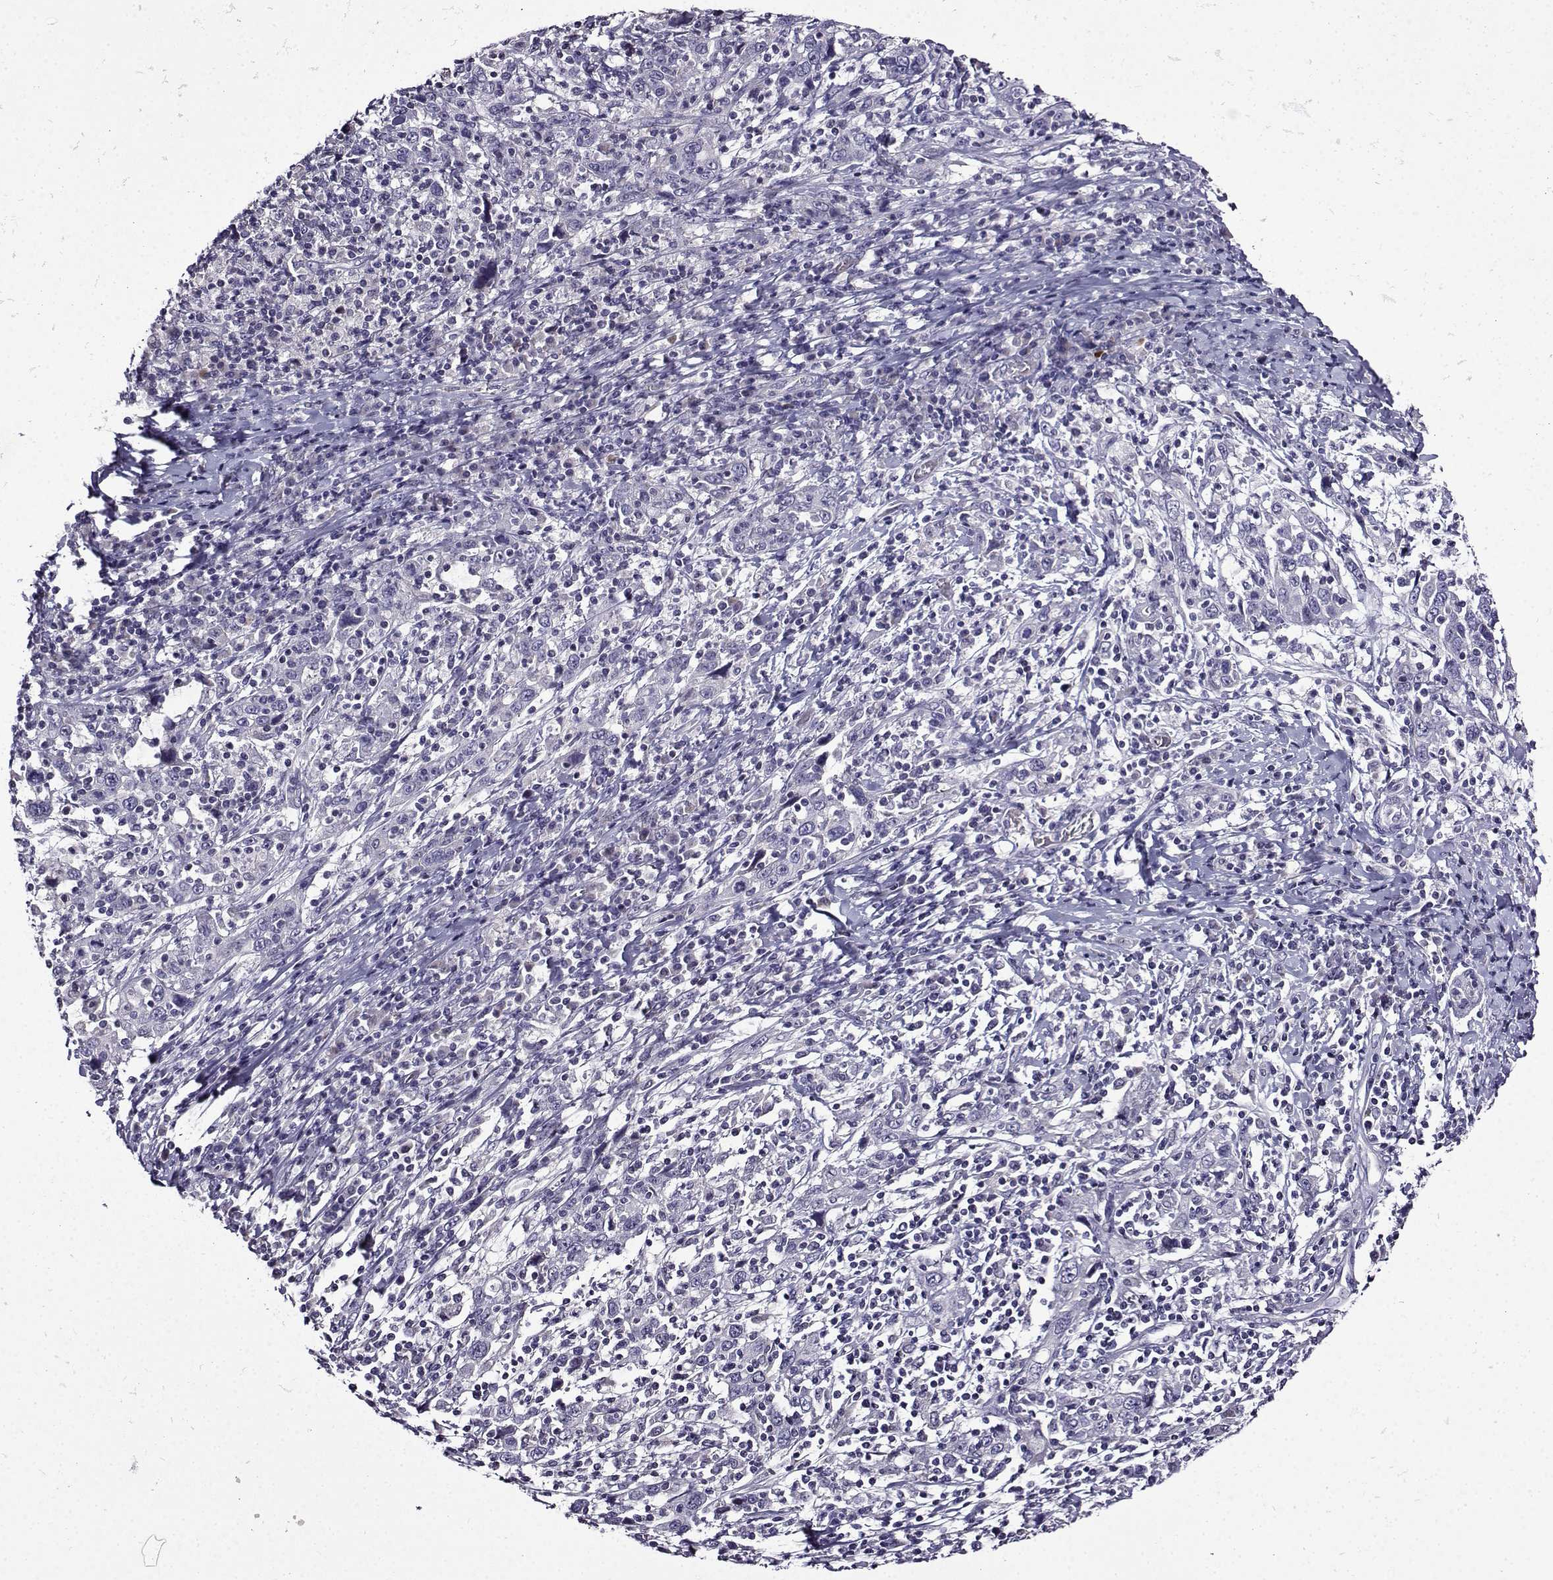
{"staining": {"intensity": "negative", "quantity": "none", "location": "none"}, "tissue": "cervical cancer", "cell_type": "Tumor cells", "image_type": "cancer", "snomed": [{"axis": "morphology", "description": "Squamous cell carcinoma, NOS"}, {"axis": "topography", "description": "Cervix"}], "caption": "IHC image of neoplastic tissue: human squamous cell carcinoma (cervical) stained with DAB reveals no significant protein positivity in tumor cells.", "gene": "TMEM266", "patient": {"sex": "female", "age": 46}}